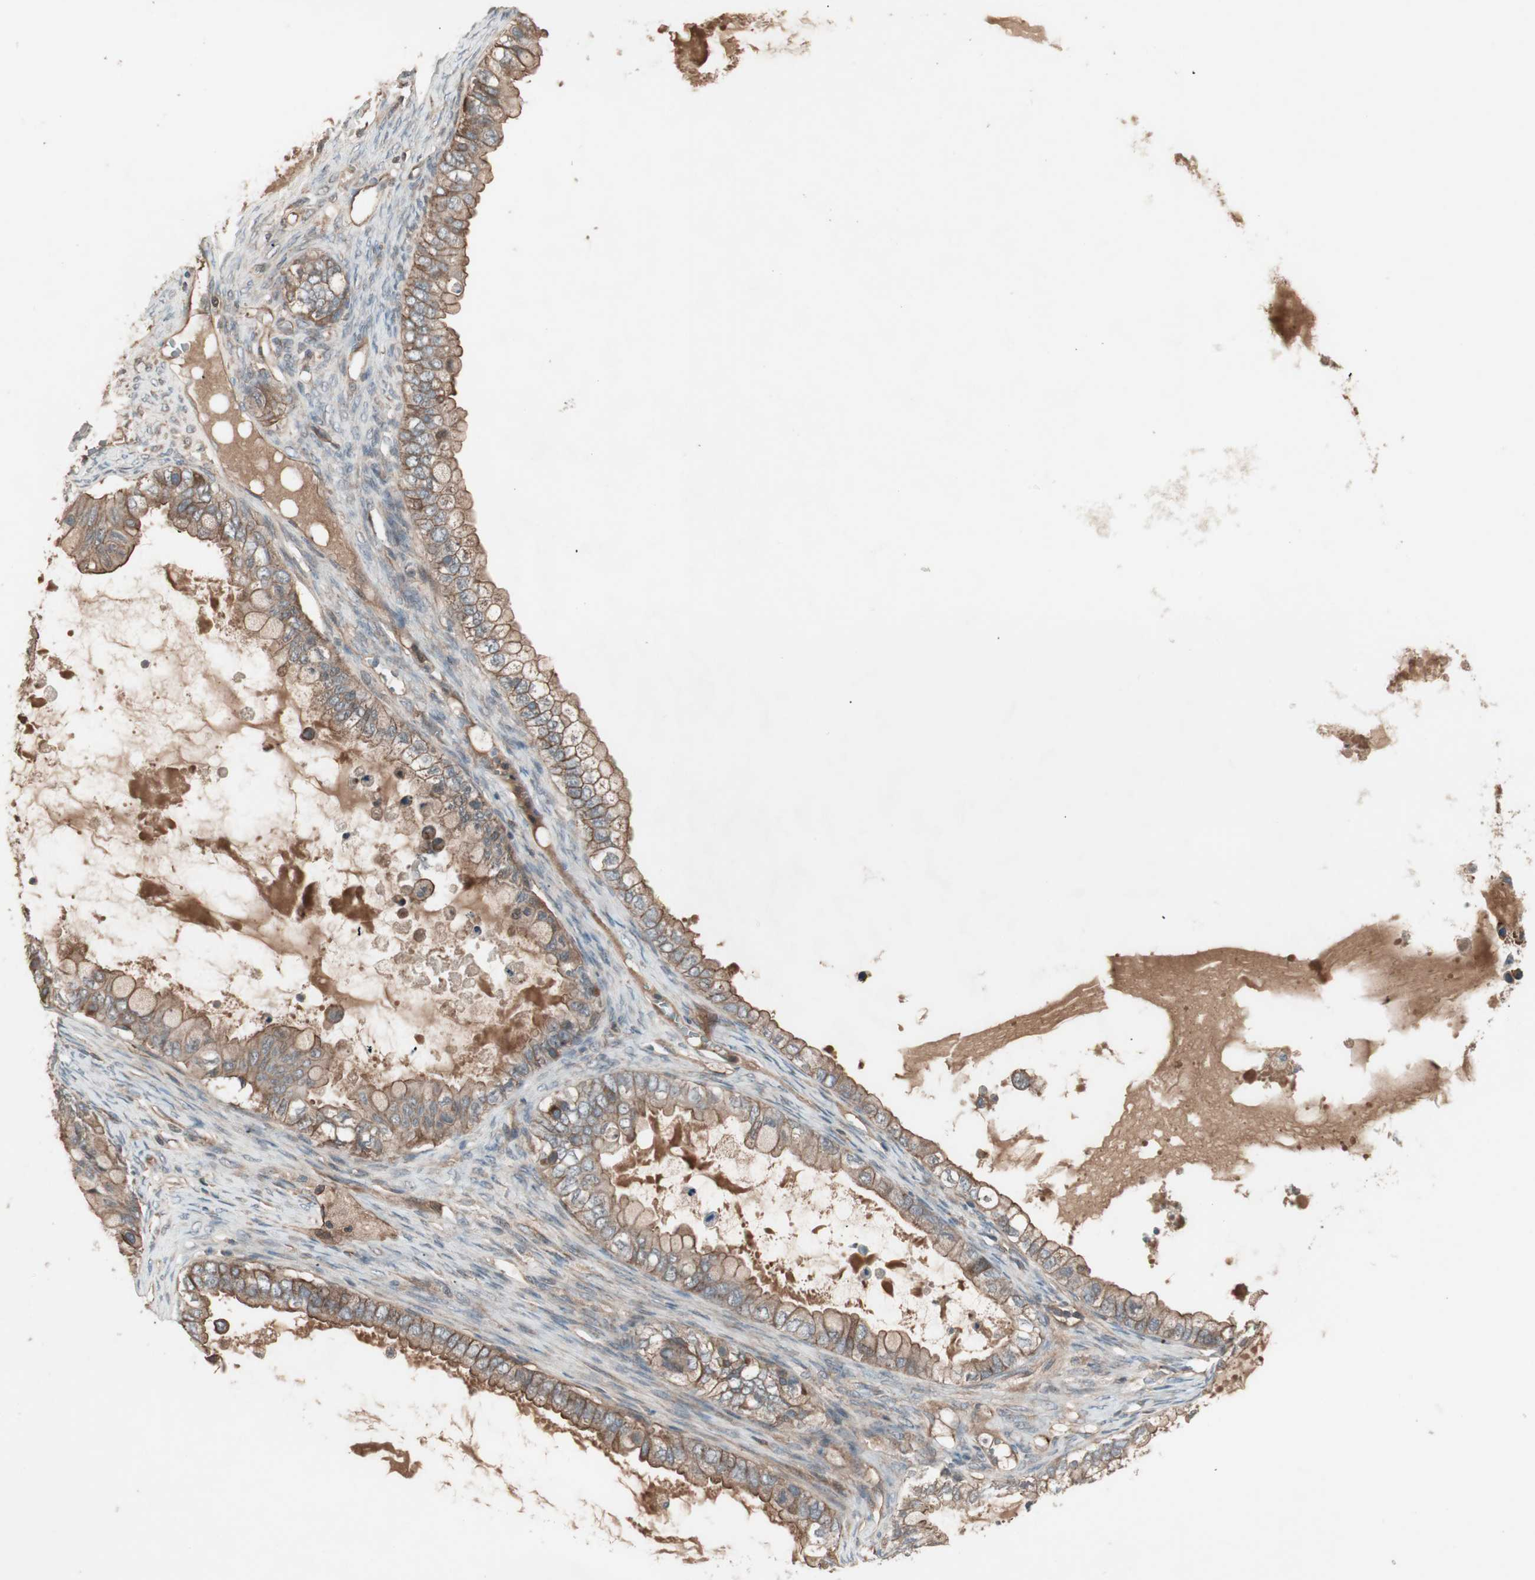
{"staining": {"intensity": "moderate", "quantity": ">75%", "location": "cytoplasmic/membranous"}, "tissue": "ovarian cancer", "cell_type": "Tumor cells", "image_type": "cancer", "snomed": [{"axis": "morphology", "description": "Cystadenocarcinoma, mucinous, NOS"}, {"axis": "topography", "description": "Ovary"}], "caption": "IHC of human ovarian cancer exhibits medium levels of moderate cytoplasmic/membranous expression in about >75% of tumor cells.", "gene": "TFPI", "patient": {"sex": "female", "age": 80}}